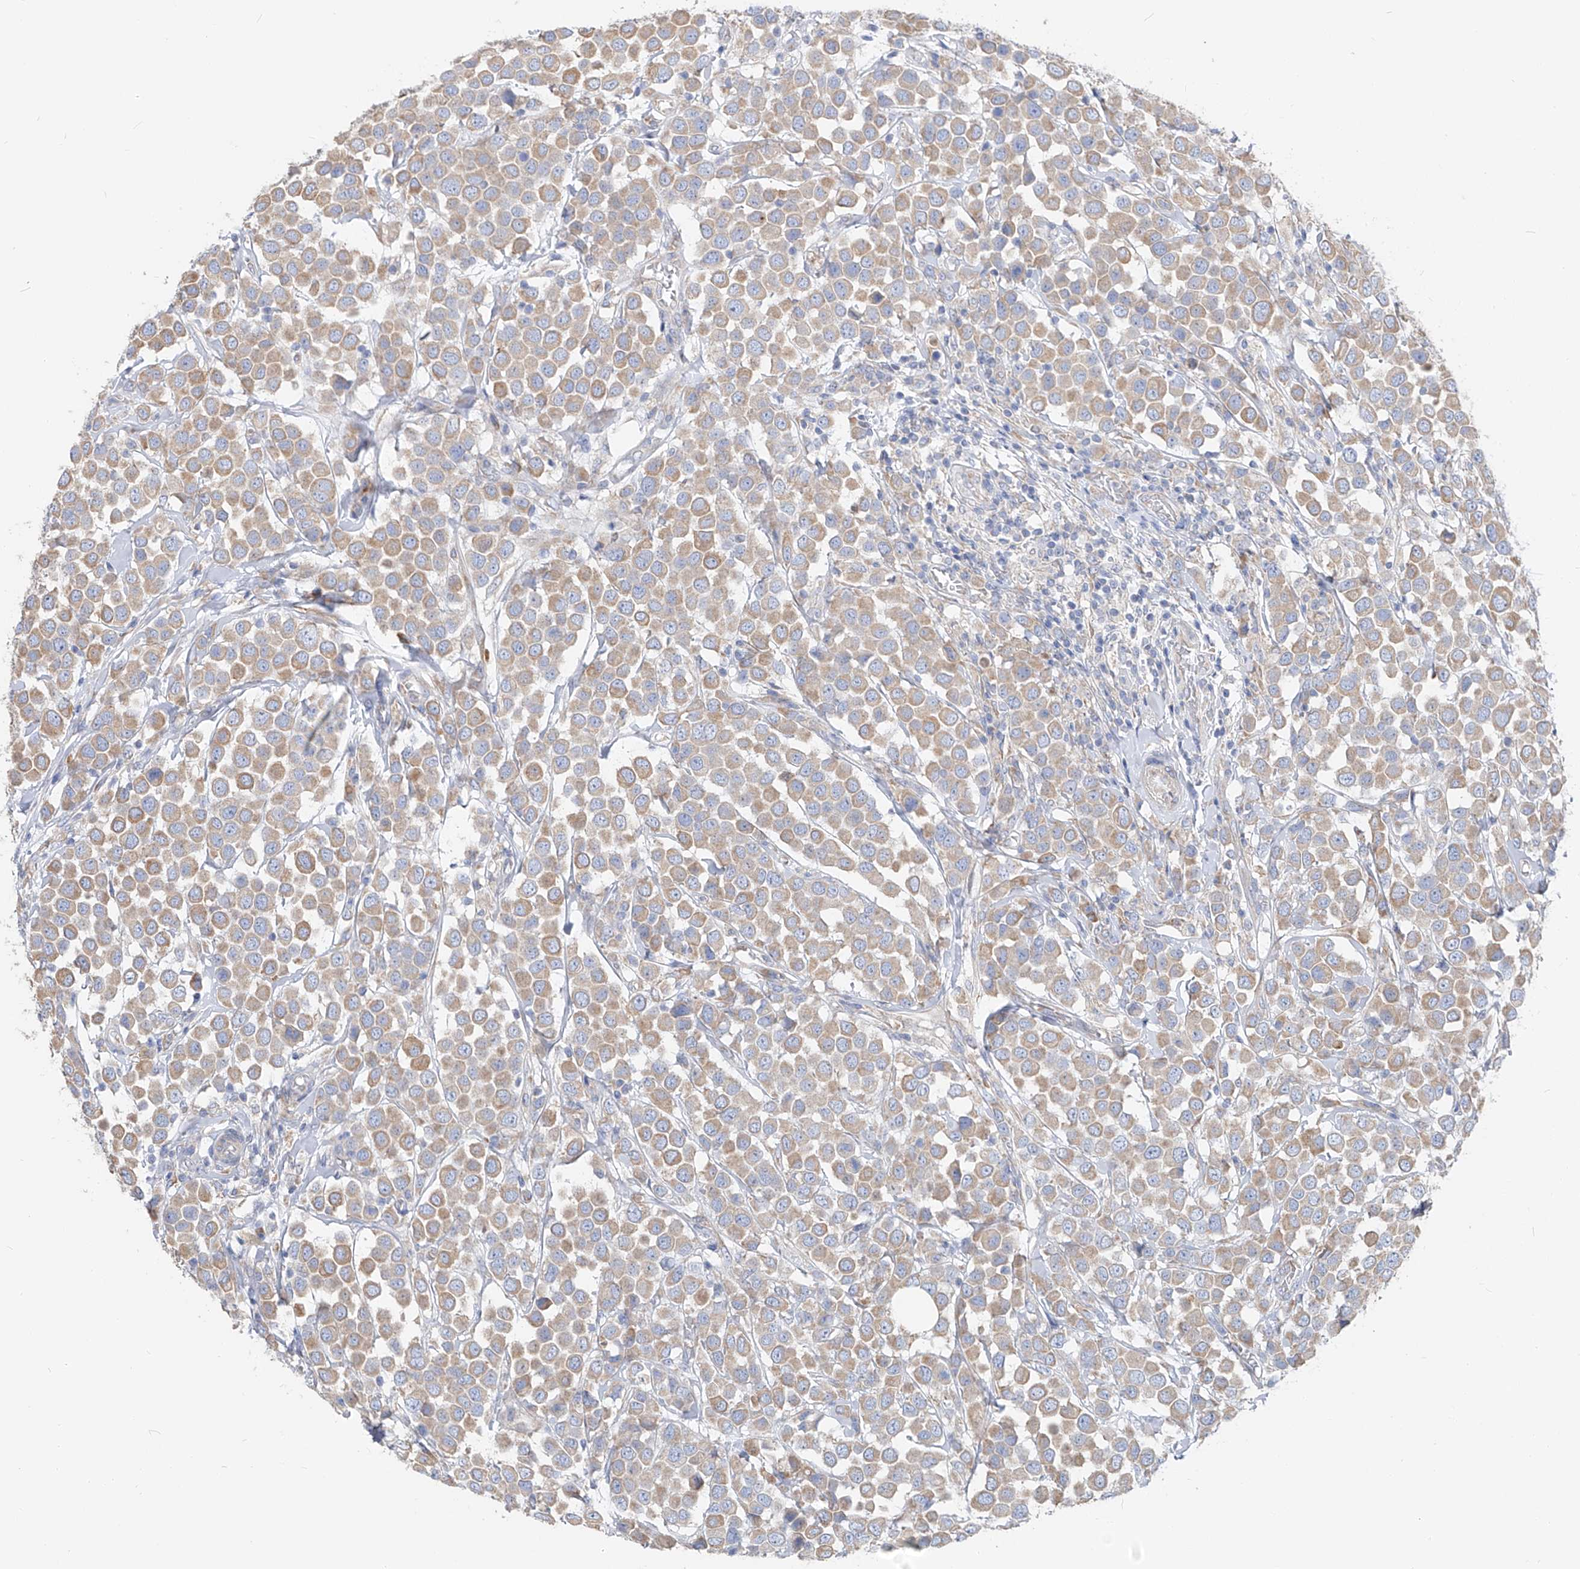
{"staining": {"intensity": "weak", "quantity": ">75%", "location": "cytoplasmic/membranous"}, "tissue": "breast cancer", "cell_type": "Tumor cells", "image_type": "cancer", "snomed": [{"axis": "morphology", "description": "Duct carcinoma"}, {"axis": "topography", "description": "Breast"}], "caption": "Immunohistochemistry (IHC) of breast intraductal carcinoma displays low levels of weak cytoplasmic/membranous expression in approximately >75% of tumor cells. (DAB IHC, brown staining for protein, blue staining for nuclei).", "gene": "UFL1", "patient": {"sex": "female", "age": 61}}